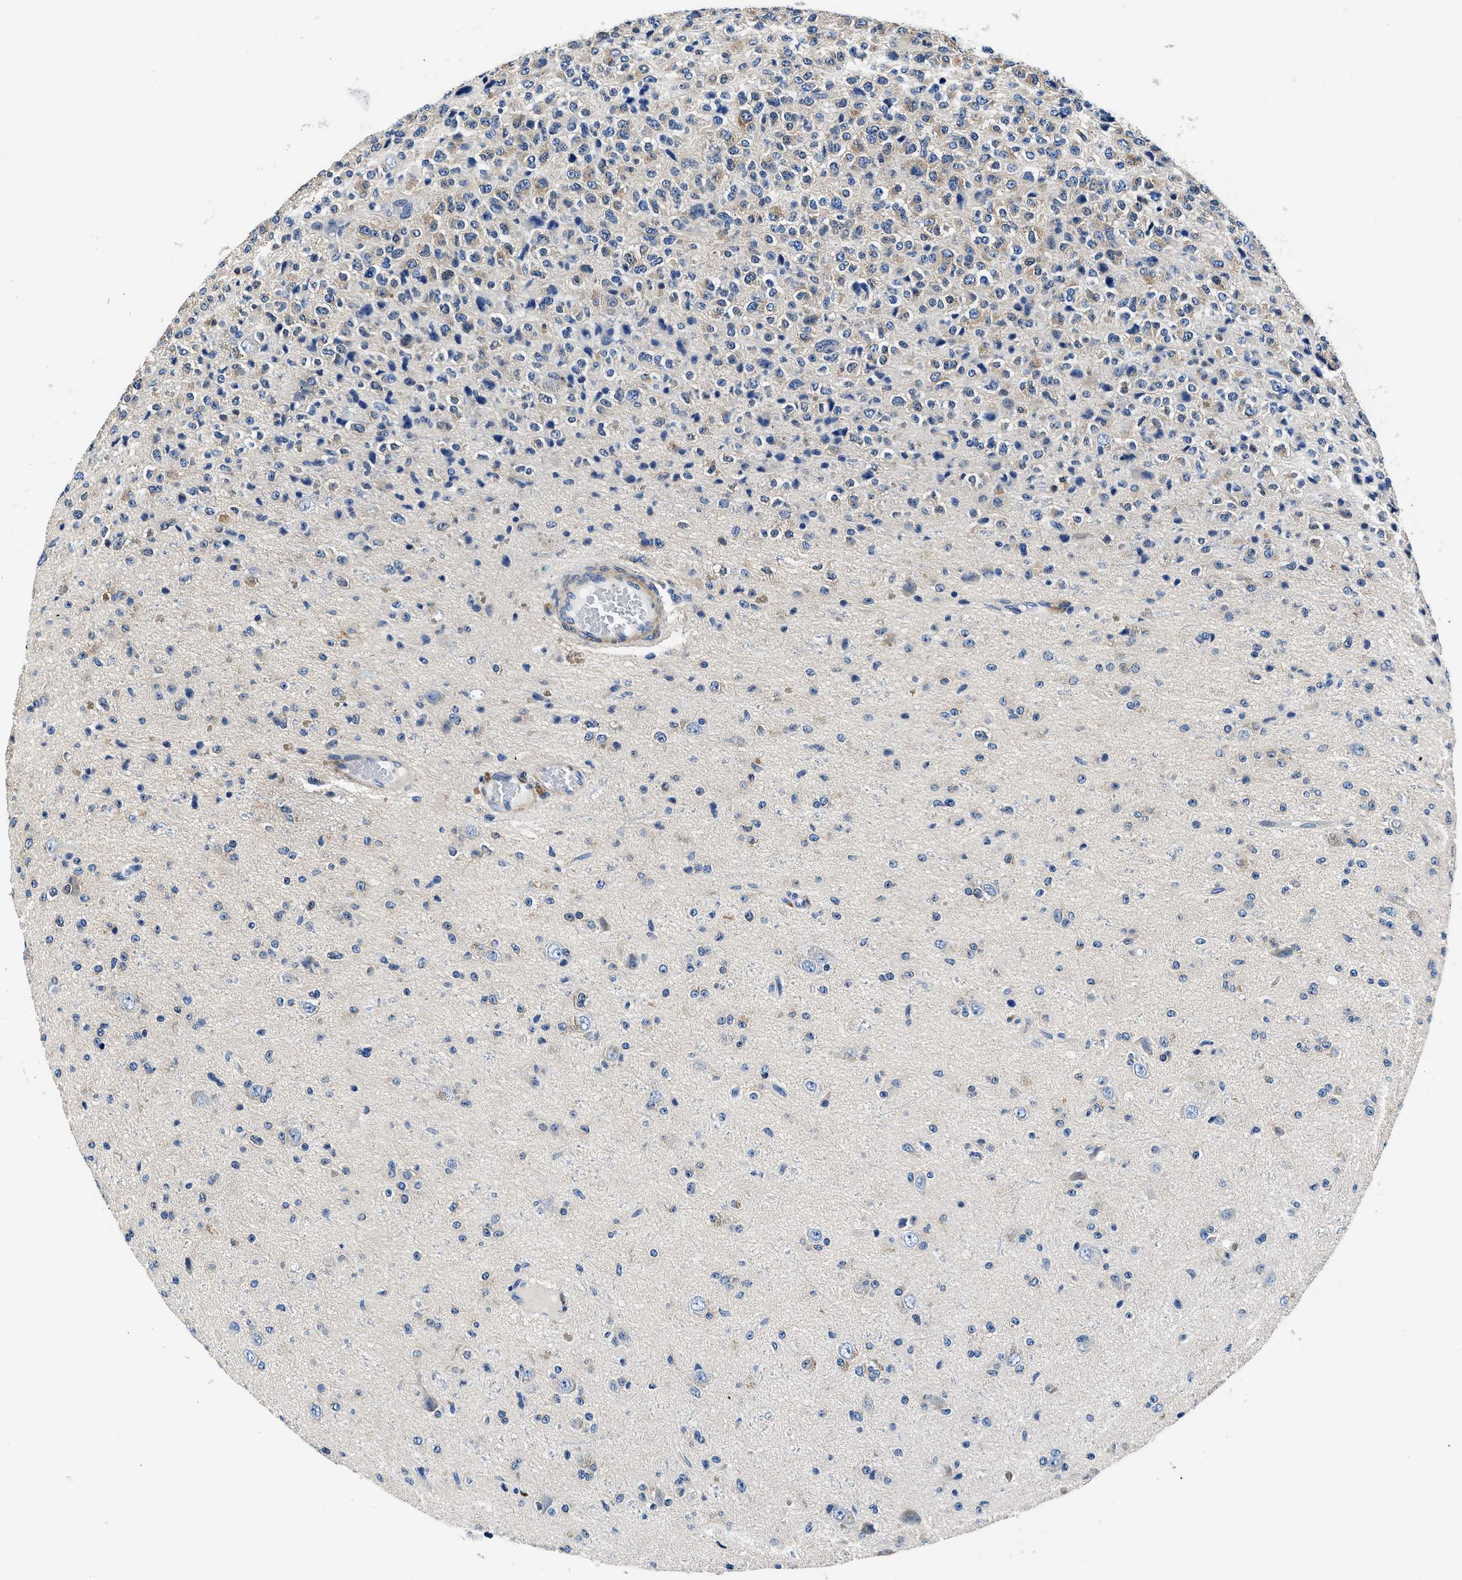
{"staining": {"intensity": "weak", "quantity": "25%-75%", "location": "cytoplasmic/membranous"}, "tissue": "glioma", "cell_type": "Tumor cells", "image_type": "cancer", "snomed": [{"axis": "morphology", "description": "Glioma, malignant, High grade"}, {"axis": "topography", "description": "pancreas cauda"}], "caption": "Human glioma stained with a brown dye shows weak cytoplasmic/membranous positive expression in approximately 25%-75% of tumor cells.", "gene": "NEU1", "patient": {"sex": "male", "age": 60}}